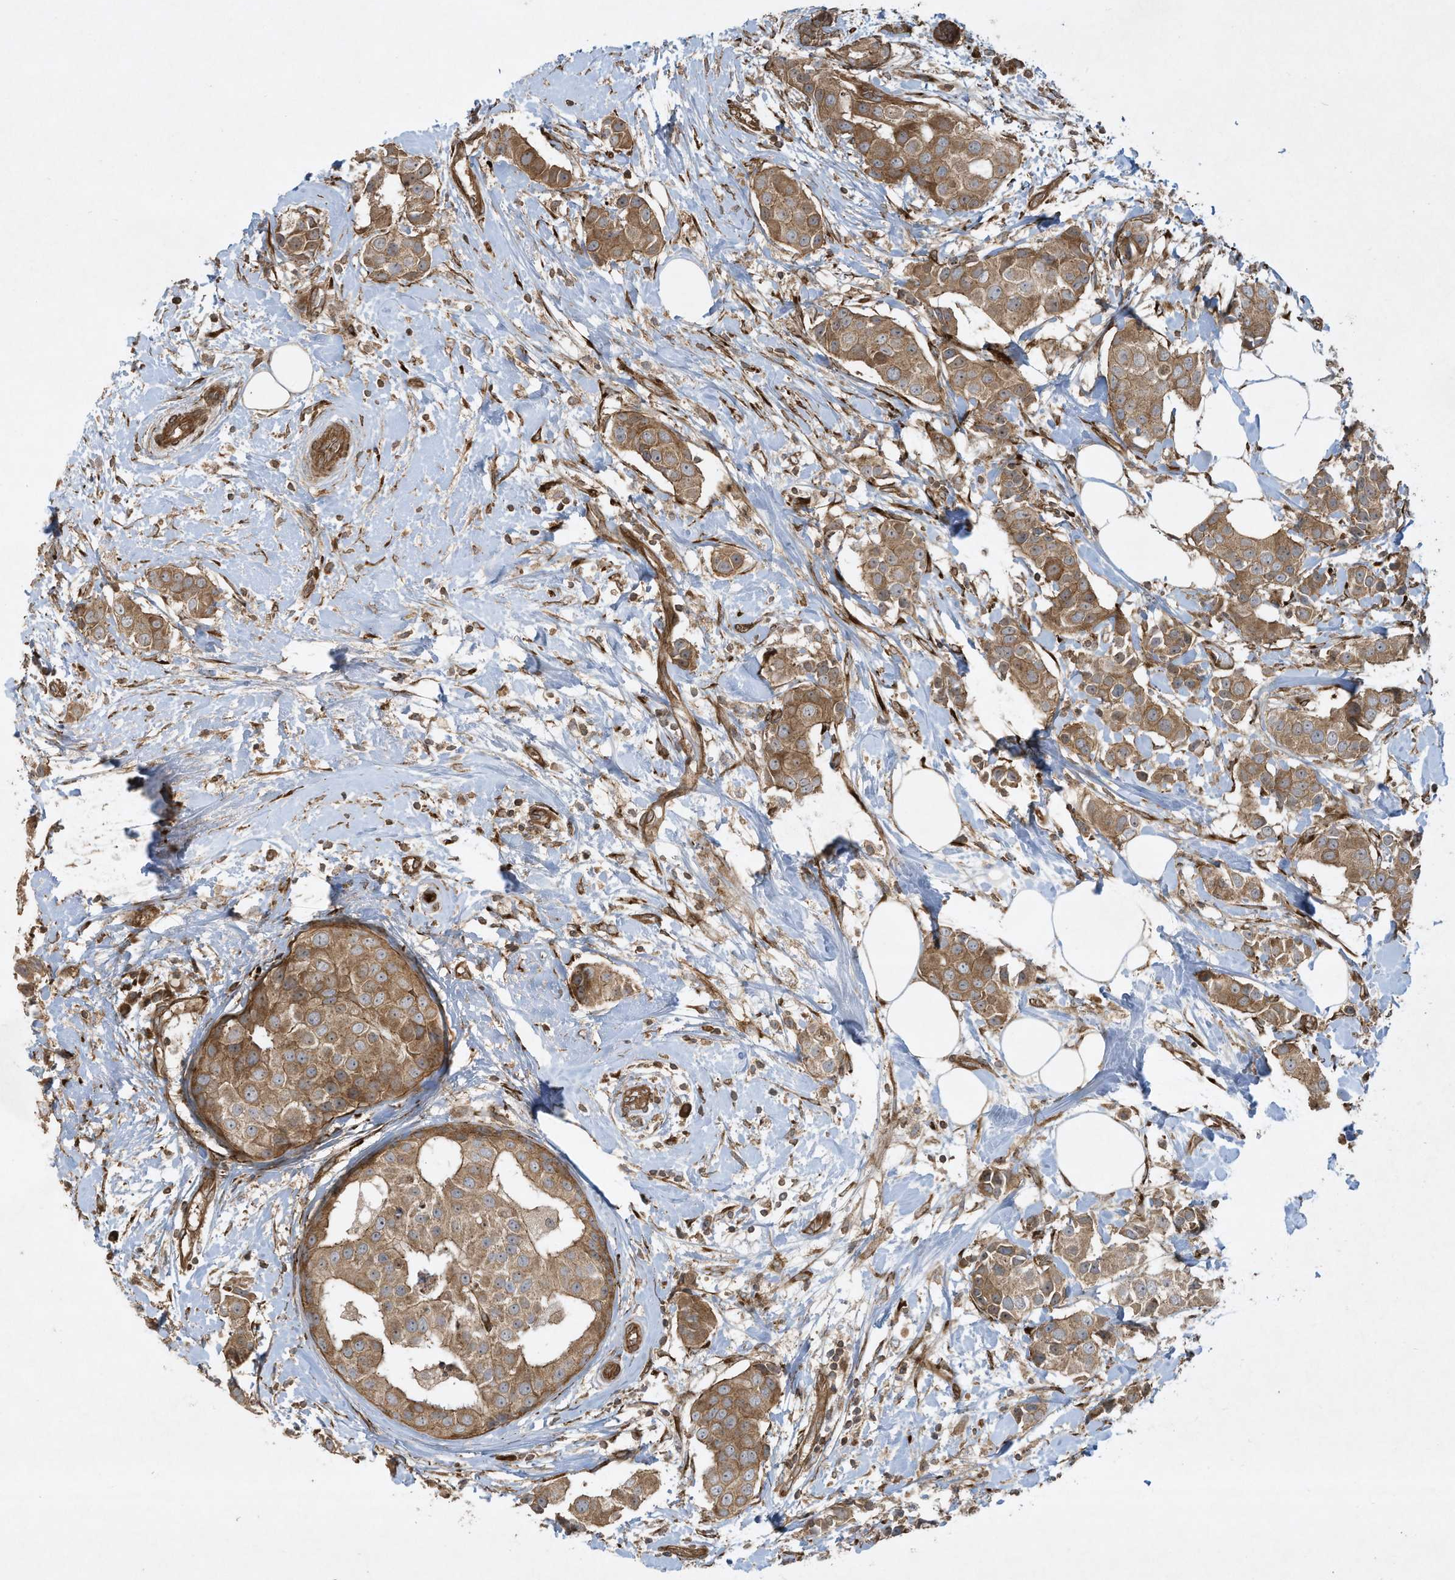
{"staining": {"intensity": "moderate", "quantity": ">75%", "location": "cytoplasmic/membranous"}, "tissue": "breast cancer", "cell_type": "Tumor cells", "image_type": "cancer", "snomed": [{"axis": "morphology", "description": "Normal tissue, NOS"}, {"axis": "morphology", "description": "Duct carcinoma"}, {"axis": "topography", "description": "Breast"}], "caption": "Brown immunohistochemical staining in invasive ductal carcinoma (breast) reveals moderate cytoplasmic/membranous staining in about >75% of tumor cells. Using DAB (3,3'-diaminobenzidine) (brown) and hematoxylin (blue) stains, captured at high magnification using brightfield microscopy.", "gene": "DDIT4", "patient": {"sex": "female", "age": 39}}